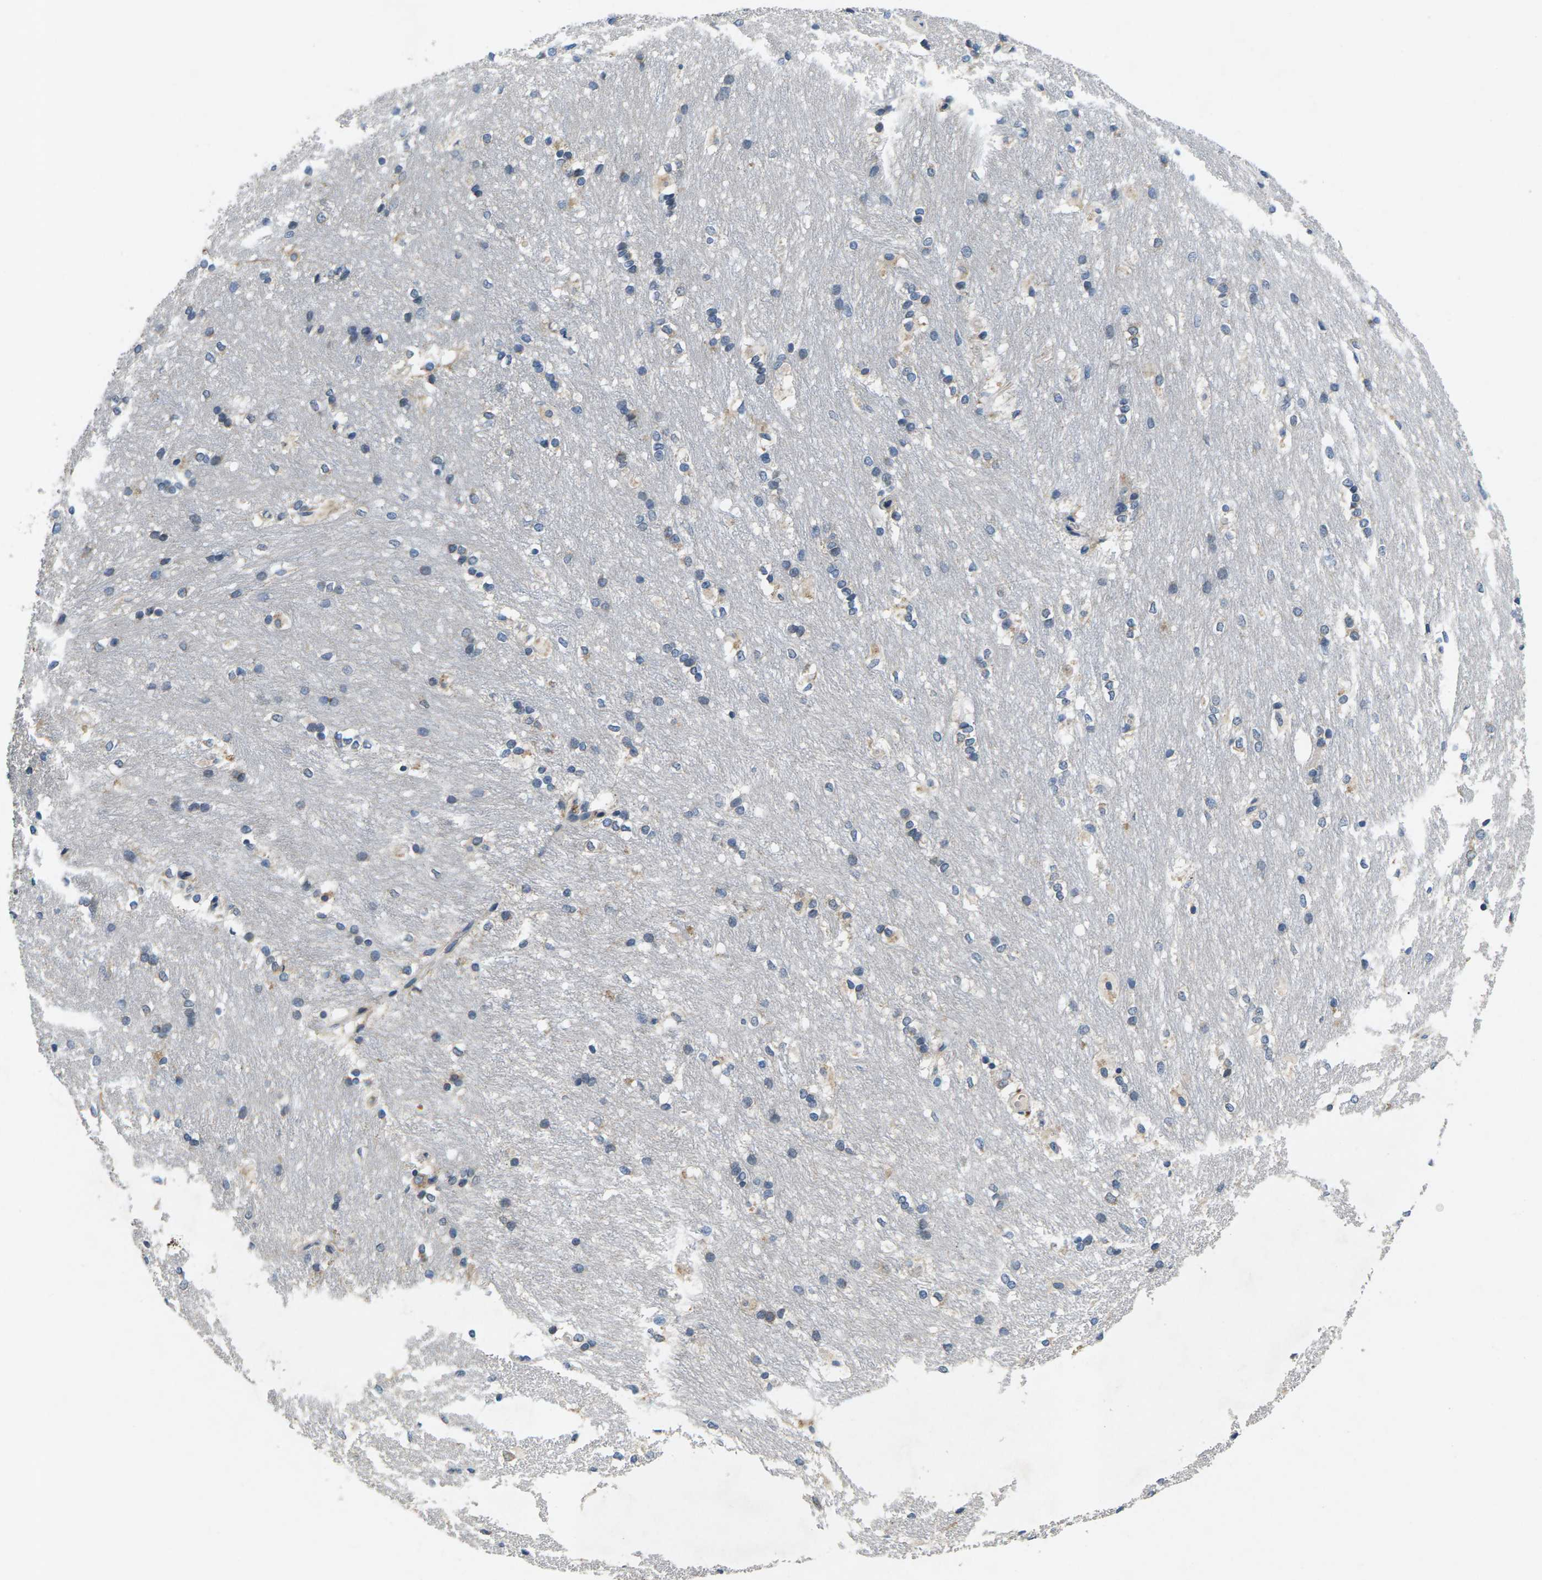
{"staining": {"intensity": "negative", "quantity": "none", "location": "none"}, "tissue": "caudate", "cell_type": "Glial cells", "image_type": "normal", "snomed": [{"axis": "morphology", "description": "Normal tissue, NOS"}, {"axis": "topography", "description": "Lateral ventricle wall"}], "caption": "Immunohistochemistry photomicrograph of normal caudate stained for a protein (brown), which demonstrates no staining in glial cells.", "gene": "ERGIC3", "patient": {"sex": "female", "age": 19}}